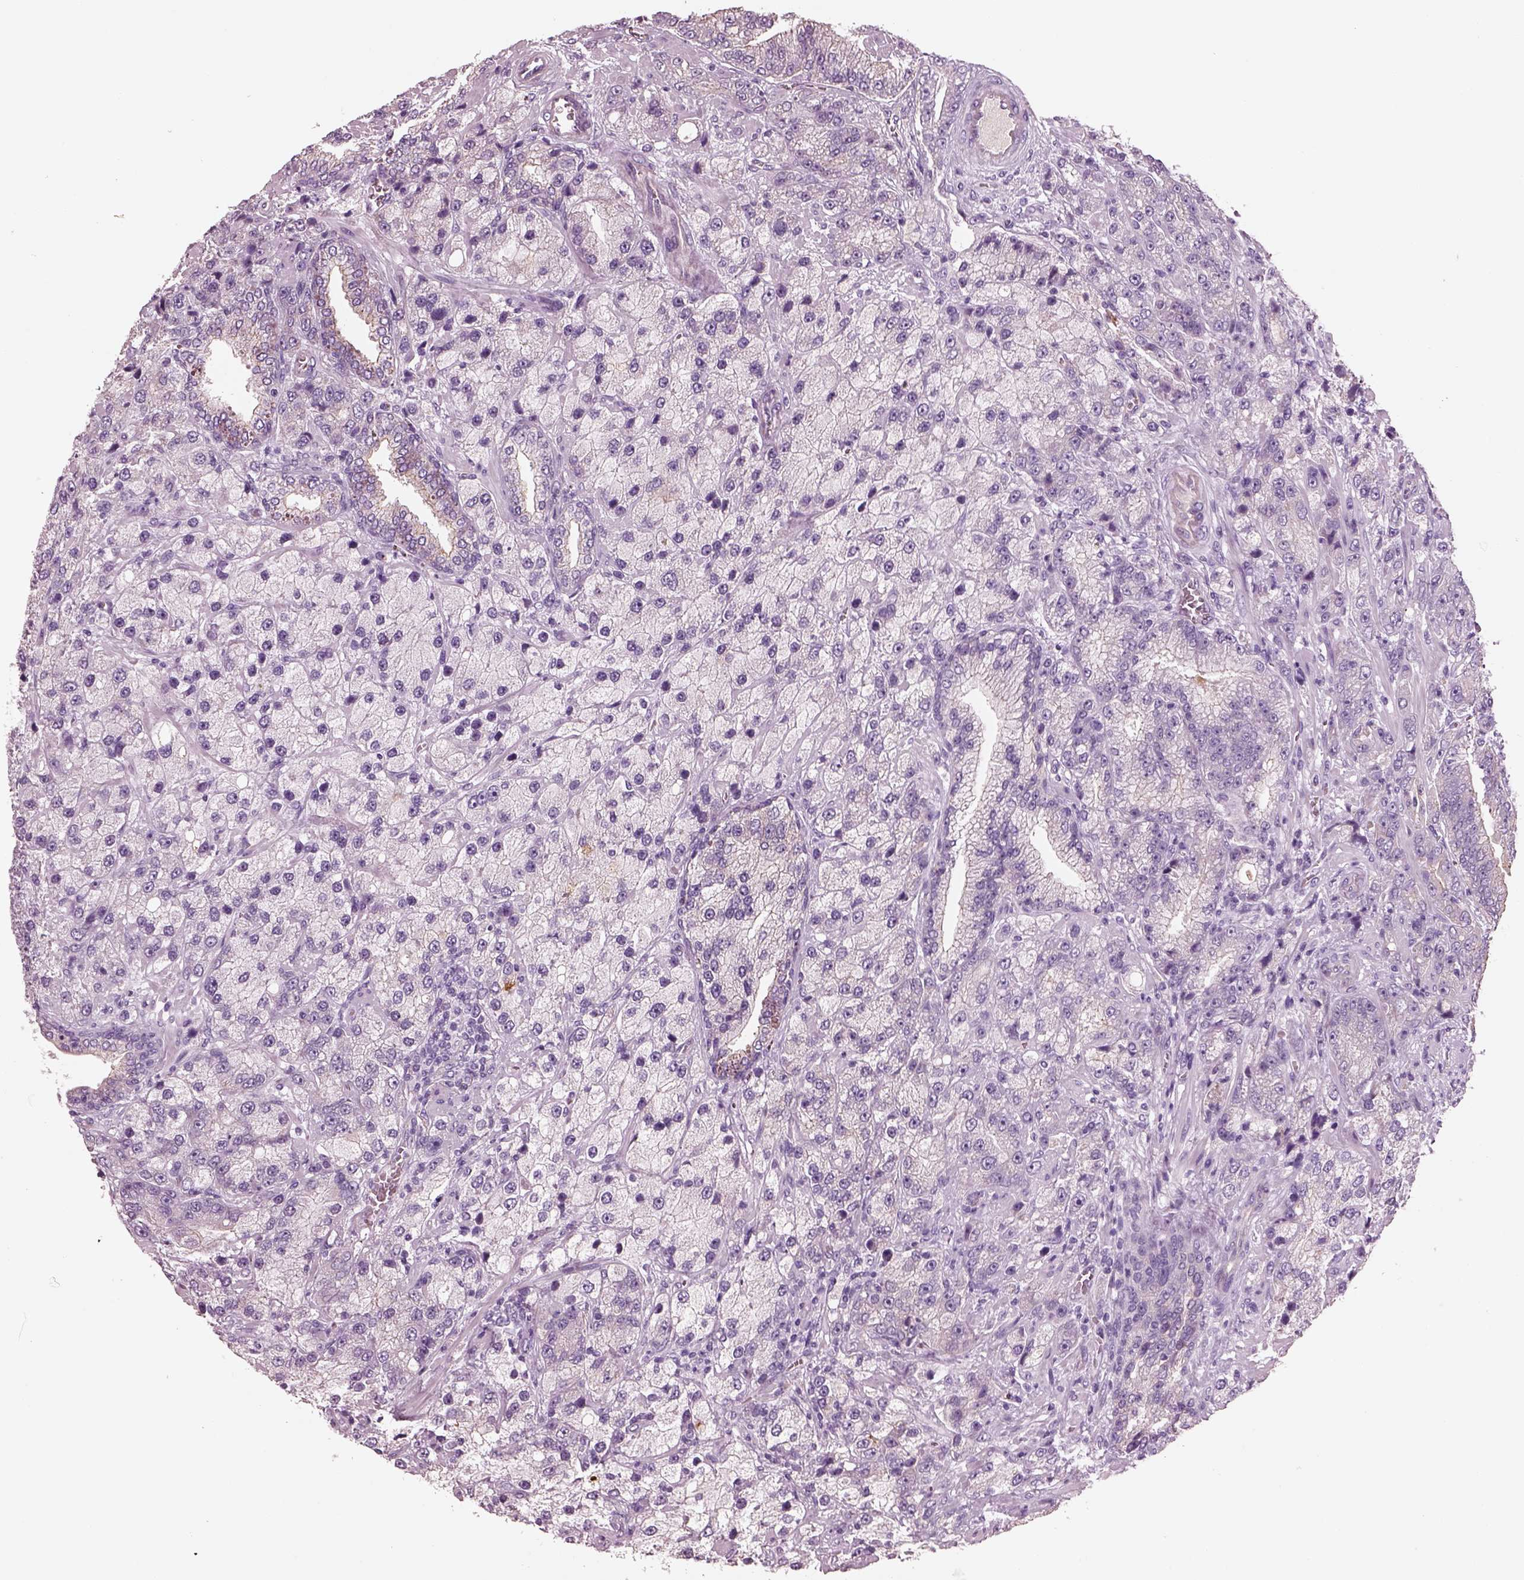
{"staining": {"intensity": "negative", "quantity": "none", "location": "none"}, "tissue": "prostate cancer", "cell_type": "Tumor cells", "image_type": "cancer", "snomed": [{"axis": "morphology", "description": "Adenocarcinoma, NOS"}, {"axis": "topography", "description": "Prostate"}], "caption": "IHC photomicrograph of neoplastic tissue: prostate cancer stained with DAB (3,3'-diaminobenzidine) displays no significant protein staining in tumor cells. (Brightfield microscopy of DAB (3,3'-diaminobenzidine) immunohistochemistry (IHC) at high magnification).", "gene": "IGLL1", "patient": {"sex": "male", "age": 63}}